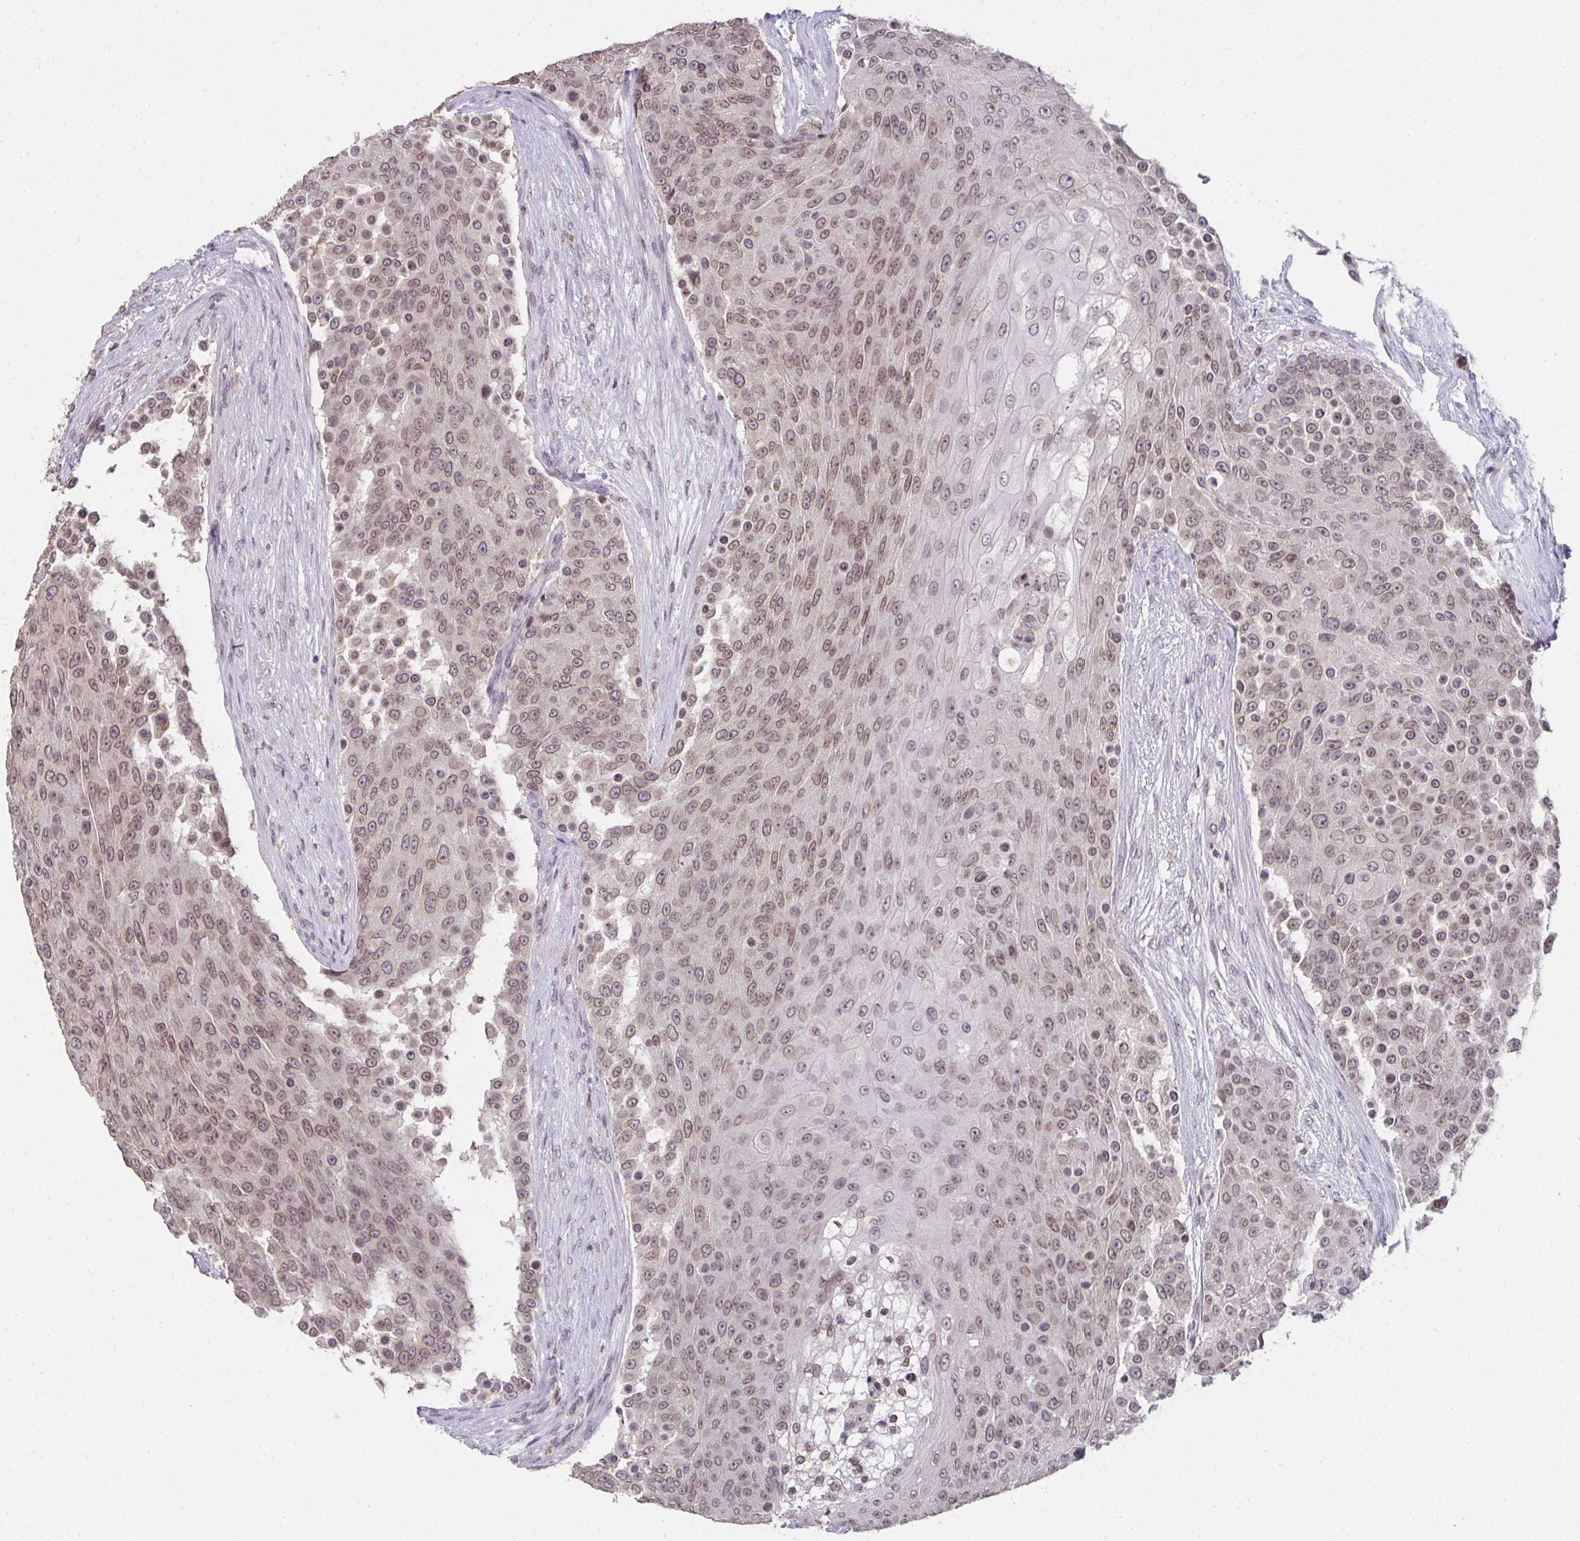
{"staining": {"intensity": "moderate", "quantity": ">75%", "location": "cytoplasmic/membranous,nuclear"}, "tissue": "urothelial cancer", "cell_type": "Tumor cells", "image_type": "cancer", "snomed": [{"axis": "morphology", "description": "Urothelial carcinoma, High grade"}, {"axis": "topography", "description": "Urinary bladder"}], "caption": "The histopathology image displays immunohistochemical staining of urothelial cancer. There is moderate cytoplasmic/membranous and nuclear positivity is identified in about >75% of tumor cells. (DAB IHC with brightfield microscopy, high magnification).", "gene": "NUP133", "patient": {"sex": "female", "age": 63}}